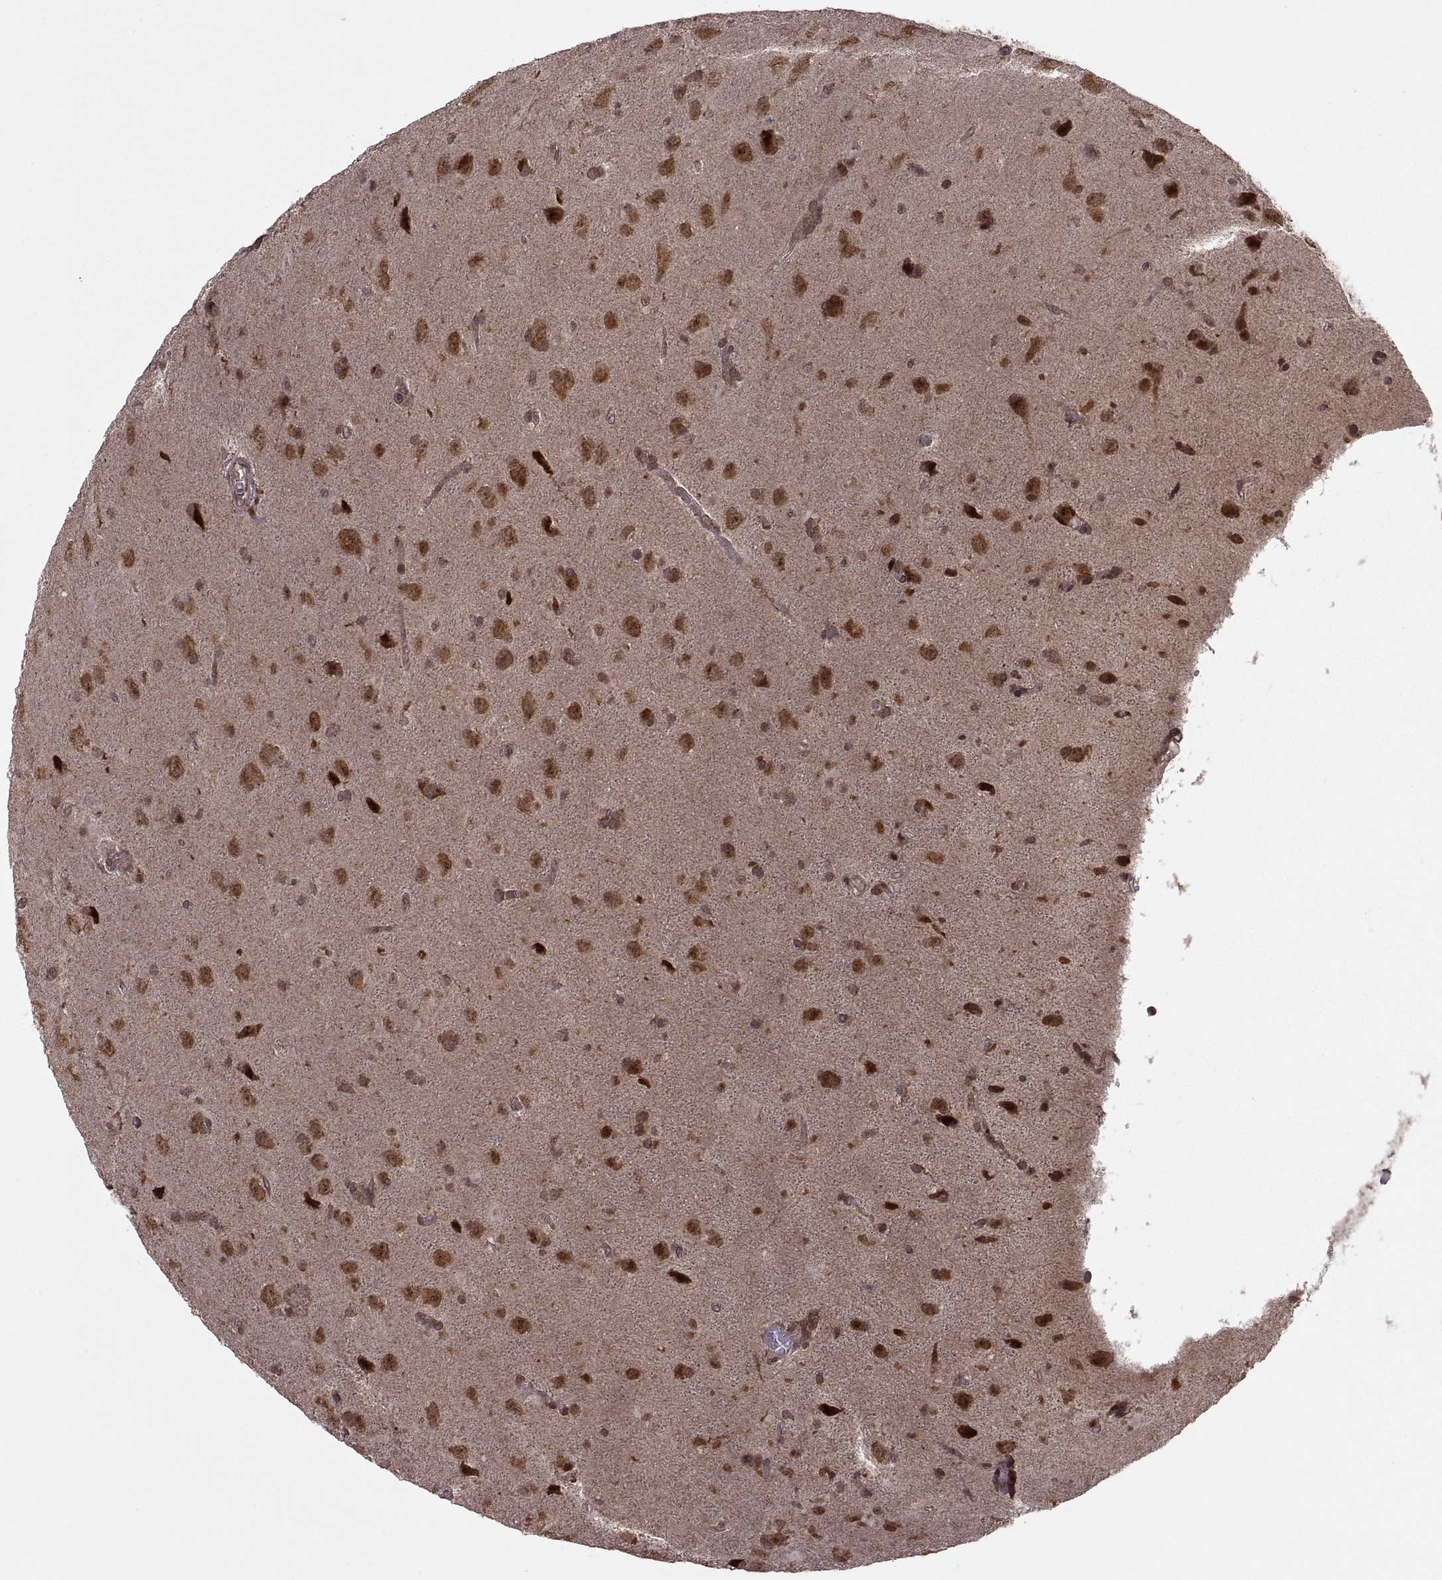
{"staining": {"intensity": "weak", "quantity": ">75%", "location": "cytoplasmic/membranous"}, "tissue": "glioma", "cell_type": "Tumor cells", "image_type": "cancer", "snomed": [{"axis": "morphology", "description": "Glioma, malignant, Low grade"}, {"axis": "topography", "description": "Brain"}], "caption": "A micrograph showing weak cytoplasmic/membranous staining in approximately >75% of tumor cells in glioma, as visualized by brown immunohistochemical staining.", "gene": "PTOV1", "patient": {"sex": "male", "age": 58}}